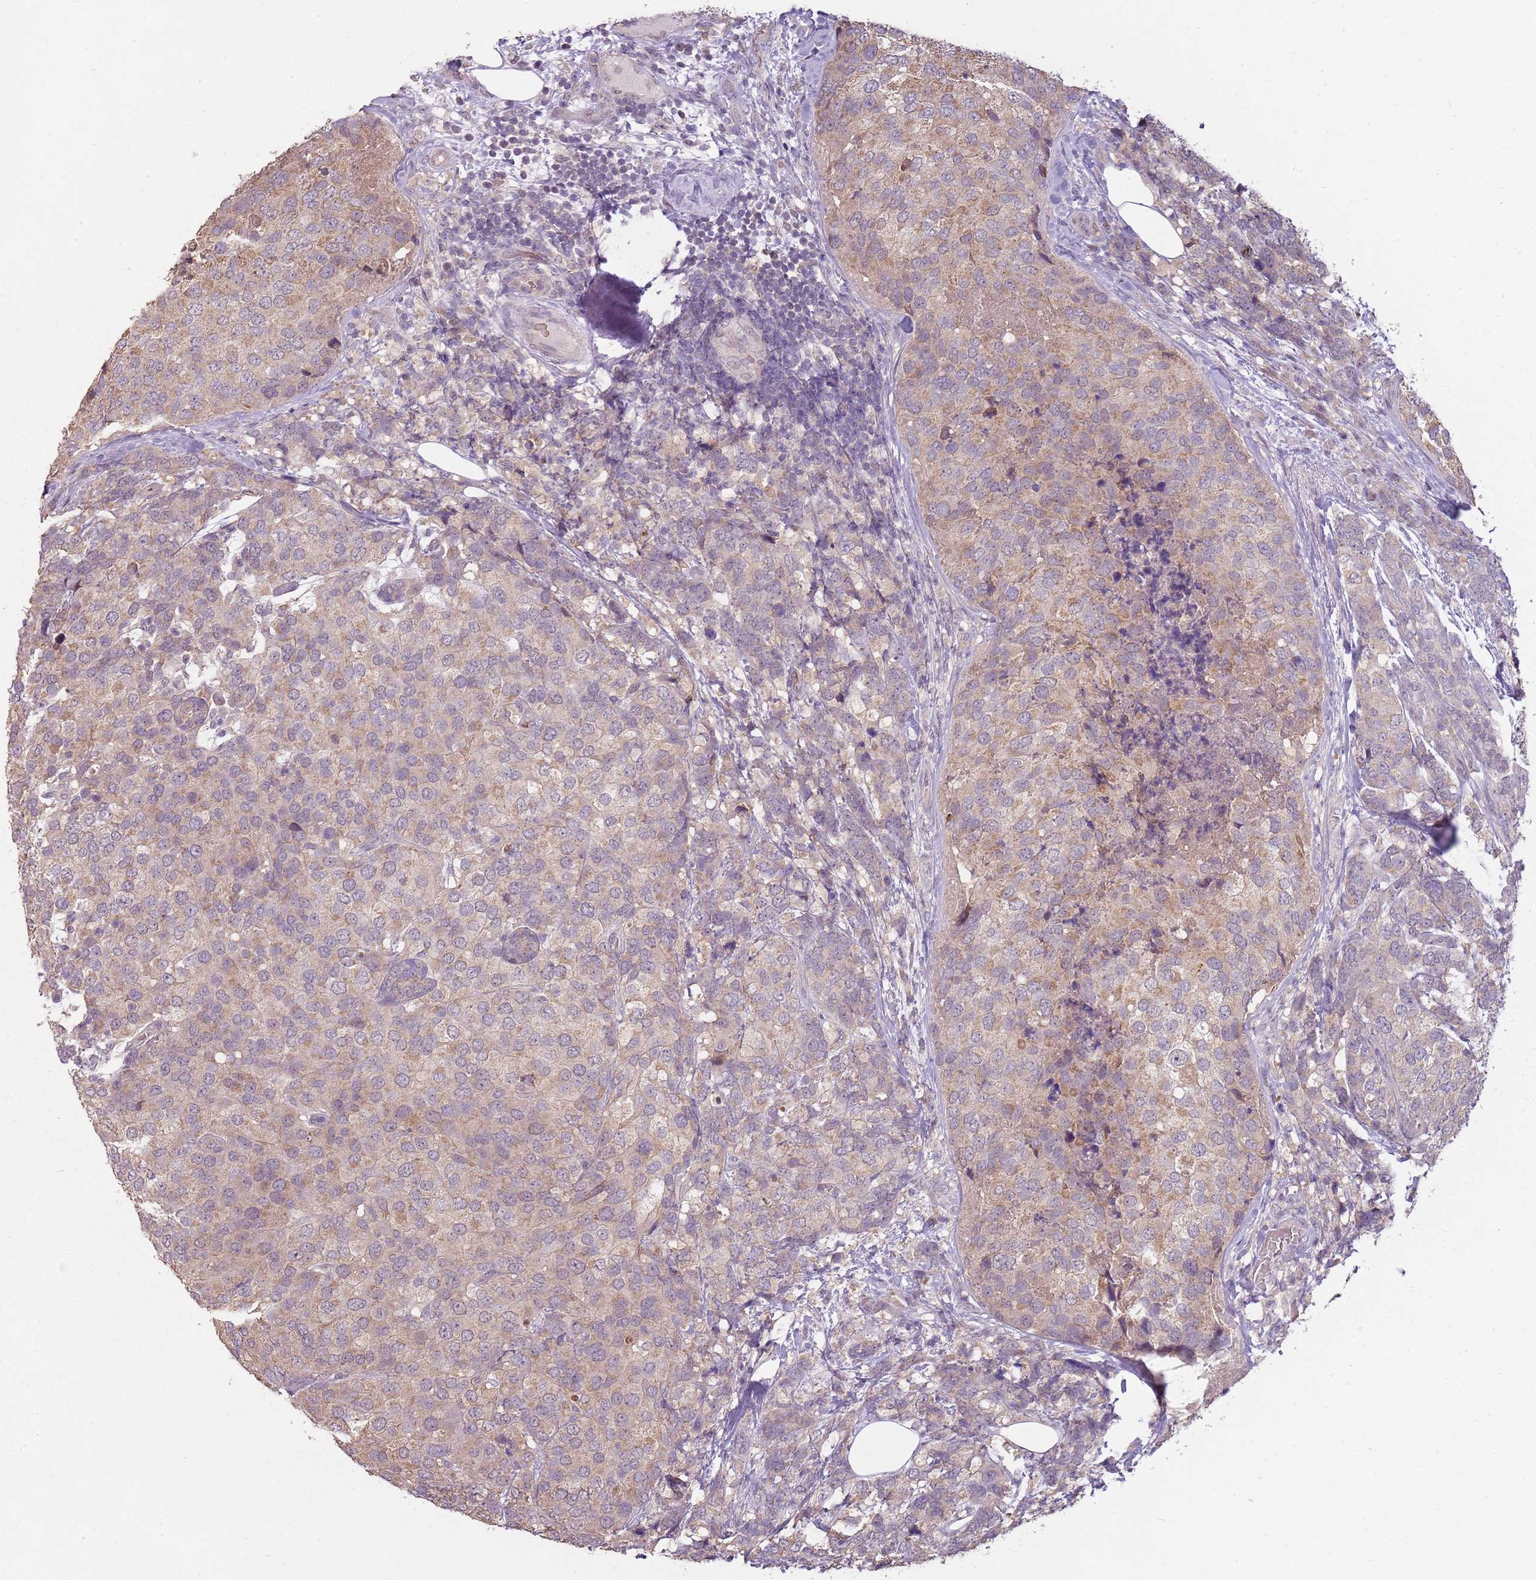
{"staining": {"intensity": "weak", "quantity": "25%-75%", "location": "cytoplasmic/membranous"}, "tissue": "breast cancer", "cell_type": "Tumor cells", "image_type": "cancer", "snomed": [{"axis": "morphology", "description": "Lobular carcinoma"}, {"axis": "topography", "description": "Breast"}], "caption": "Protein staining of breast cancer (lobular carcinoma) tissue exhibits weak cytoplasmic/membranous expression in approximately 25%-75% of tumor cells.", "gene": "TEKT4", "patient": {"sex": "female", "age": 59}}